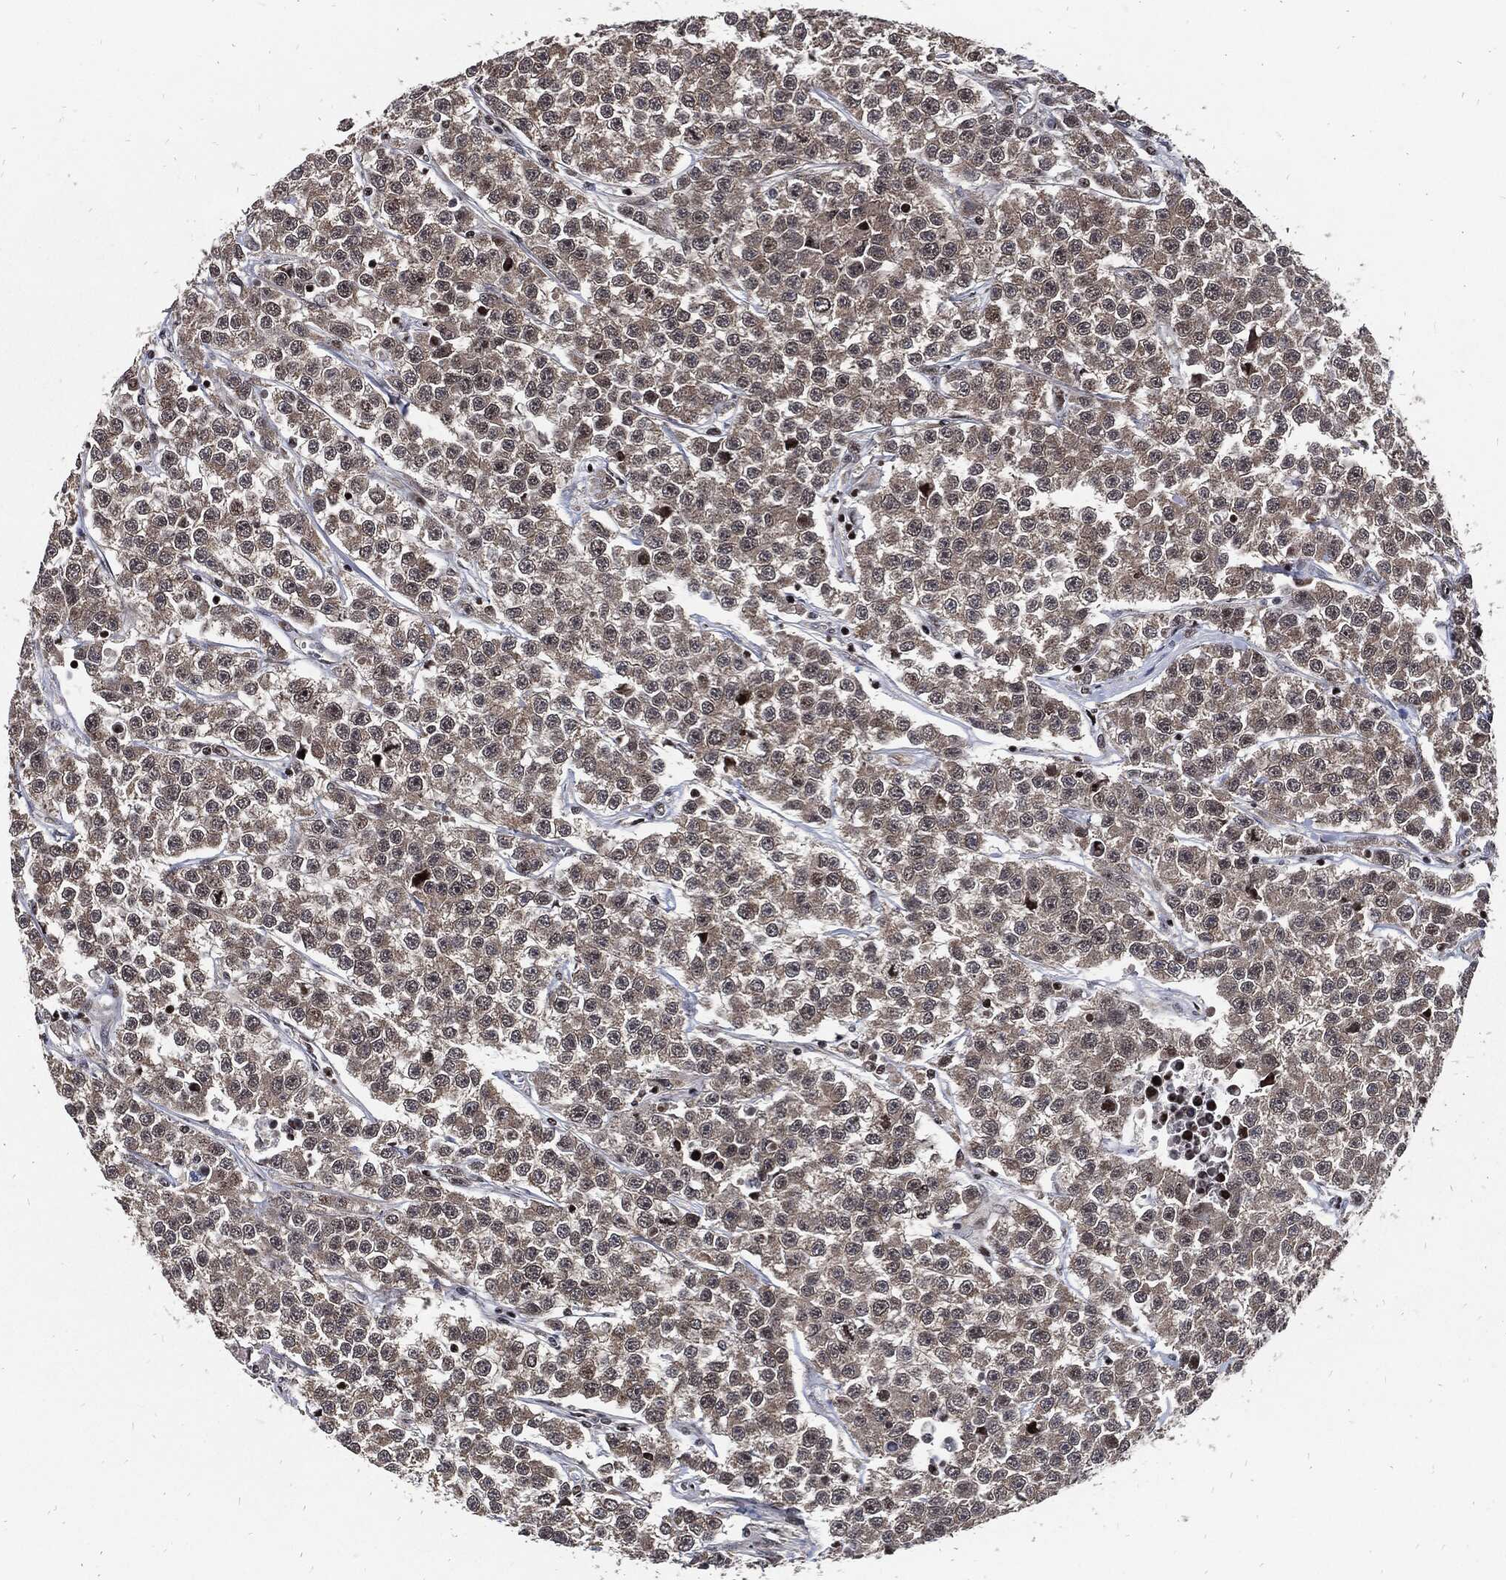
{"staining": {"intensity": "moderate", "quantity": "<25%", "location": "nuclear"}, "tissue": "testis cancer", "cell_type": "Tumor cells", "image_type": "cancer", "snomed": [{"axis": "morphology", "description": "Seminoma, NOS"}, {"axis": "topography", "description": "Testis"}], "caption": "An image of testis seminoma stained for a protein demonstrates moderate nuclear brown staining in tumor cells.", "gene": "ZNF775", "patient": {"sex": "male", "age": 59}}